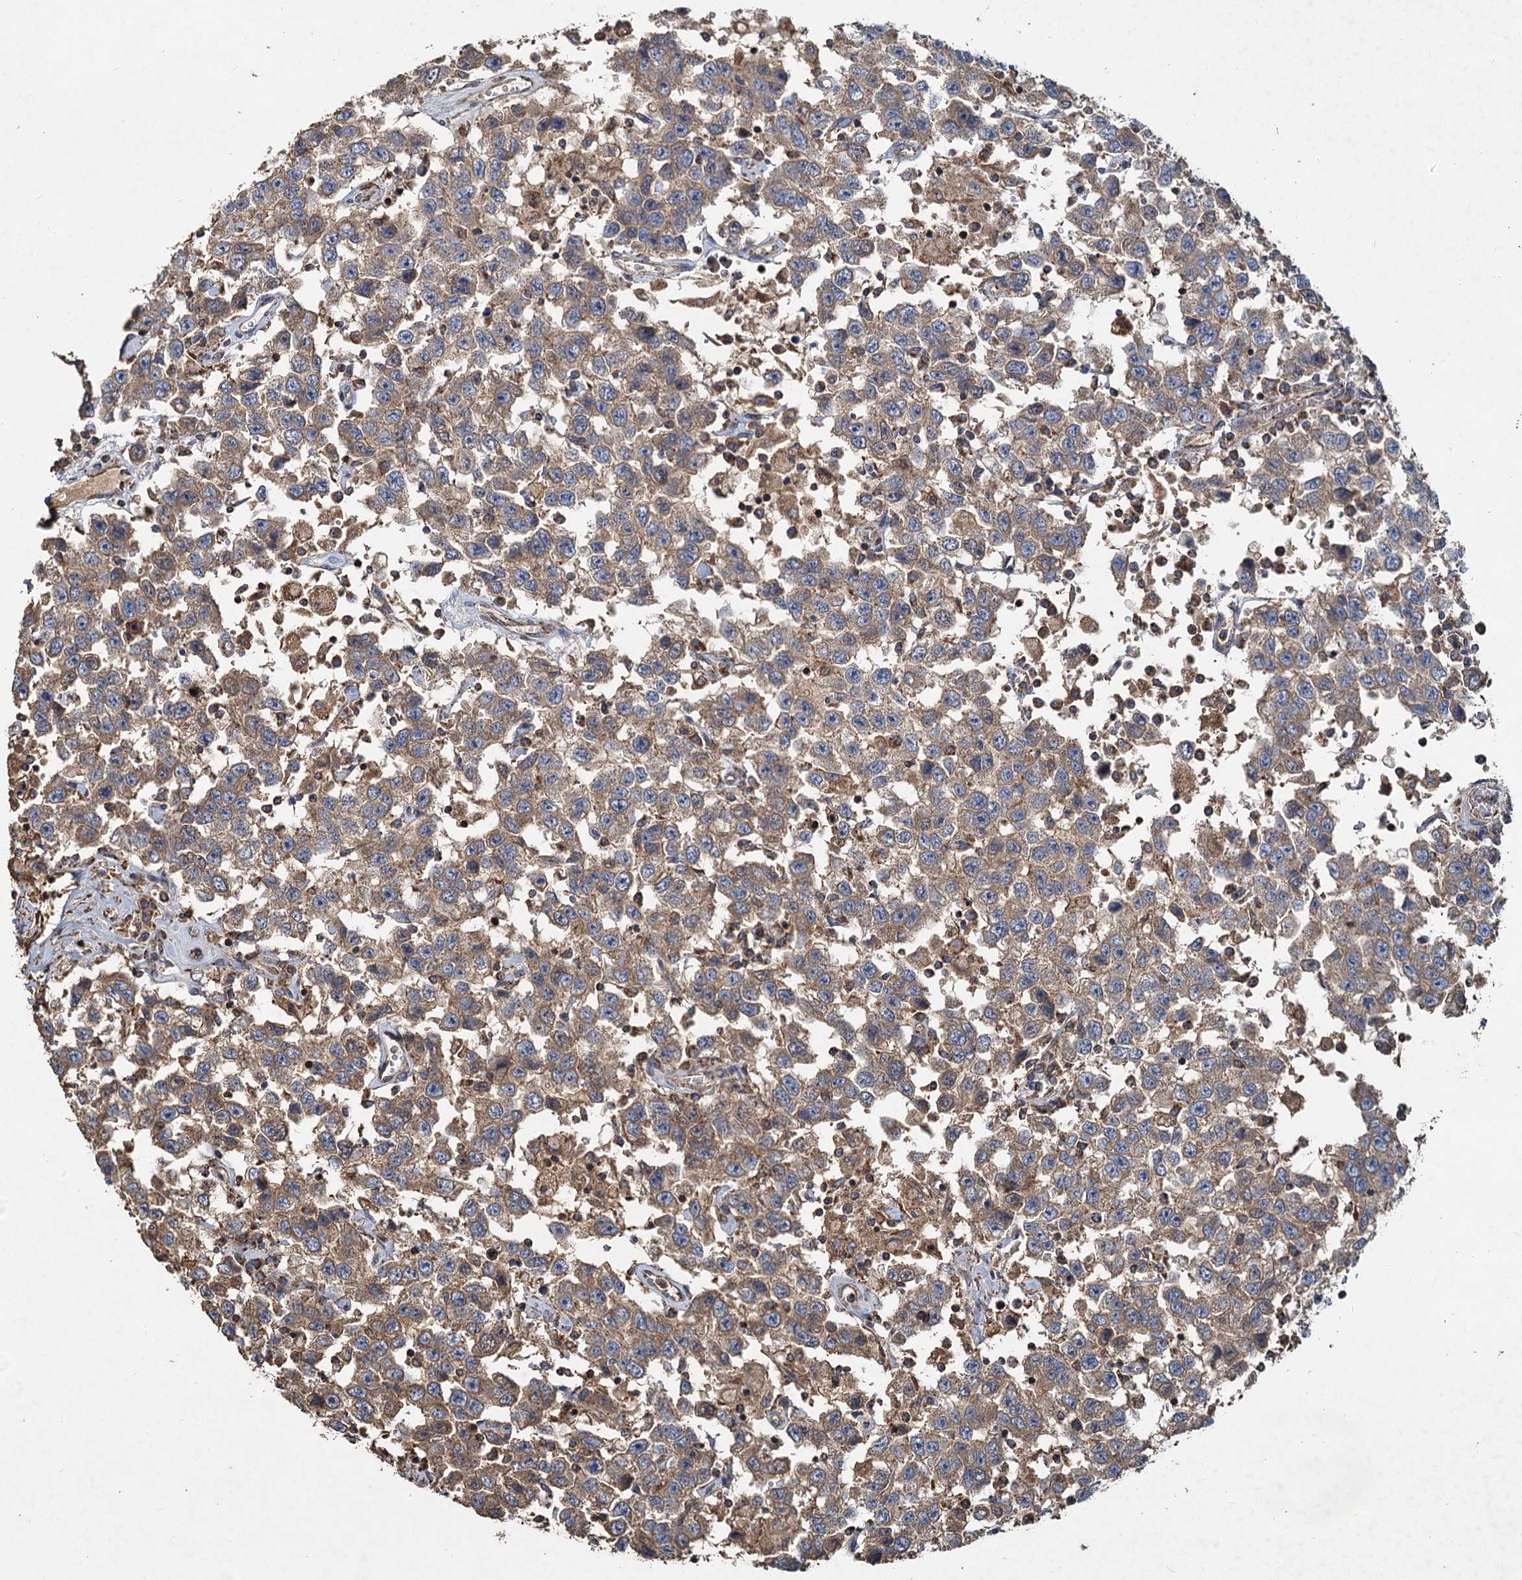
{"staining": {"intensity": "moderate", "quantity": ">75%", "location": "cytoplasmic/membranous"}, "tissue": "testis cancer", "cell_type": "Tumor cells", "image_type": "cancer", "snomed": [{"axis": "morphology", "description": "Seminoma, NOS"}, {"axis": "topography", "description": "Testis"}], "caption": "Protein staining displays moderate cytoplasmic/membranous staining in approximately >75% of tumor cells in testis seminoma.", "gene": "SDS", "patient": {"sex": "male", "age": 41}}